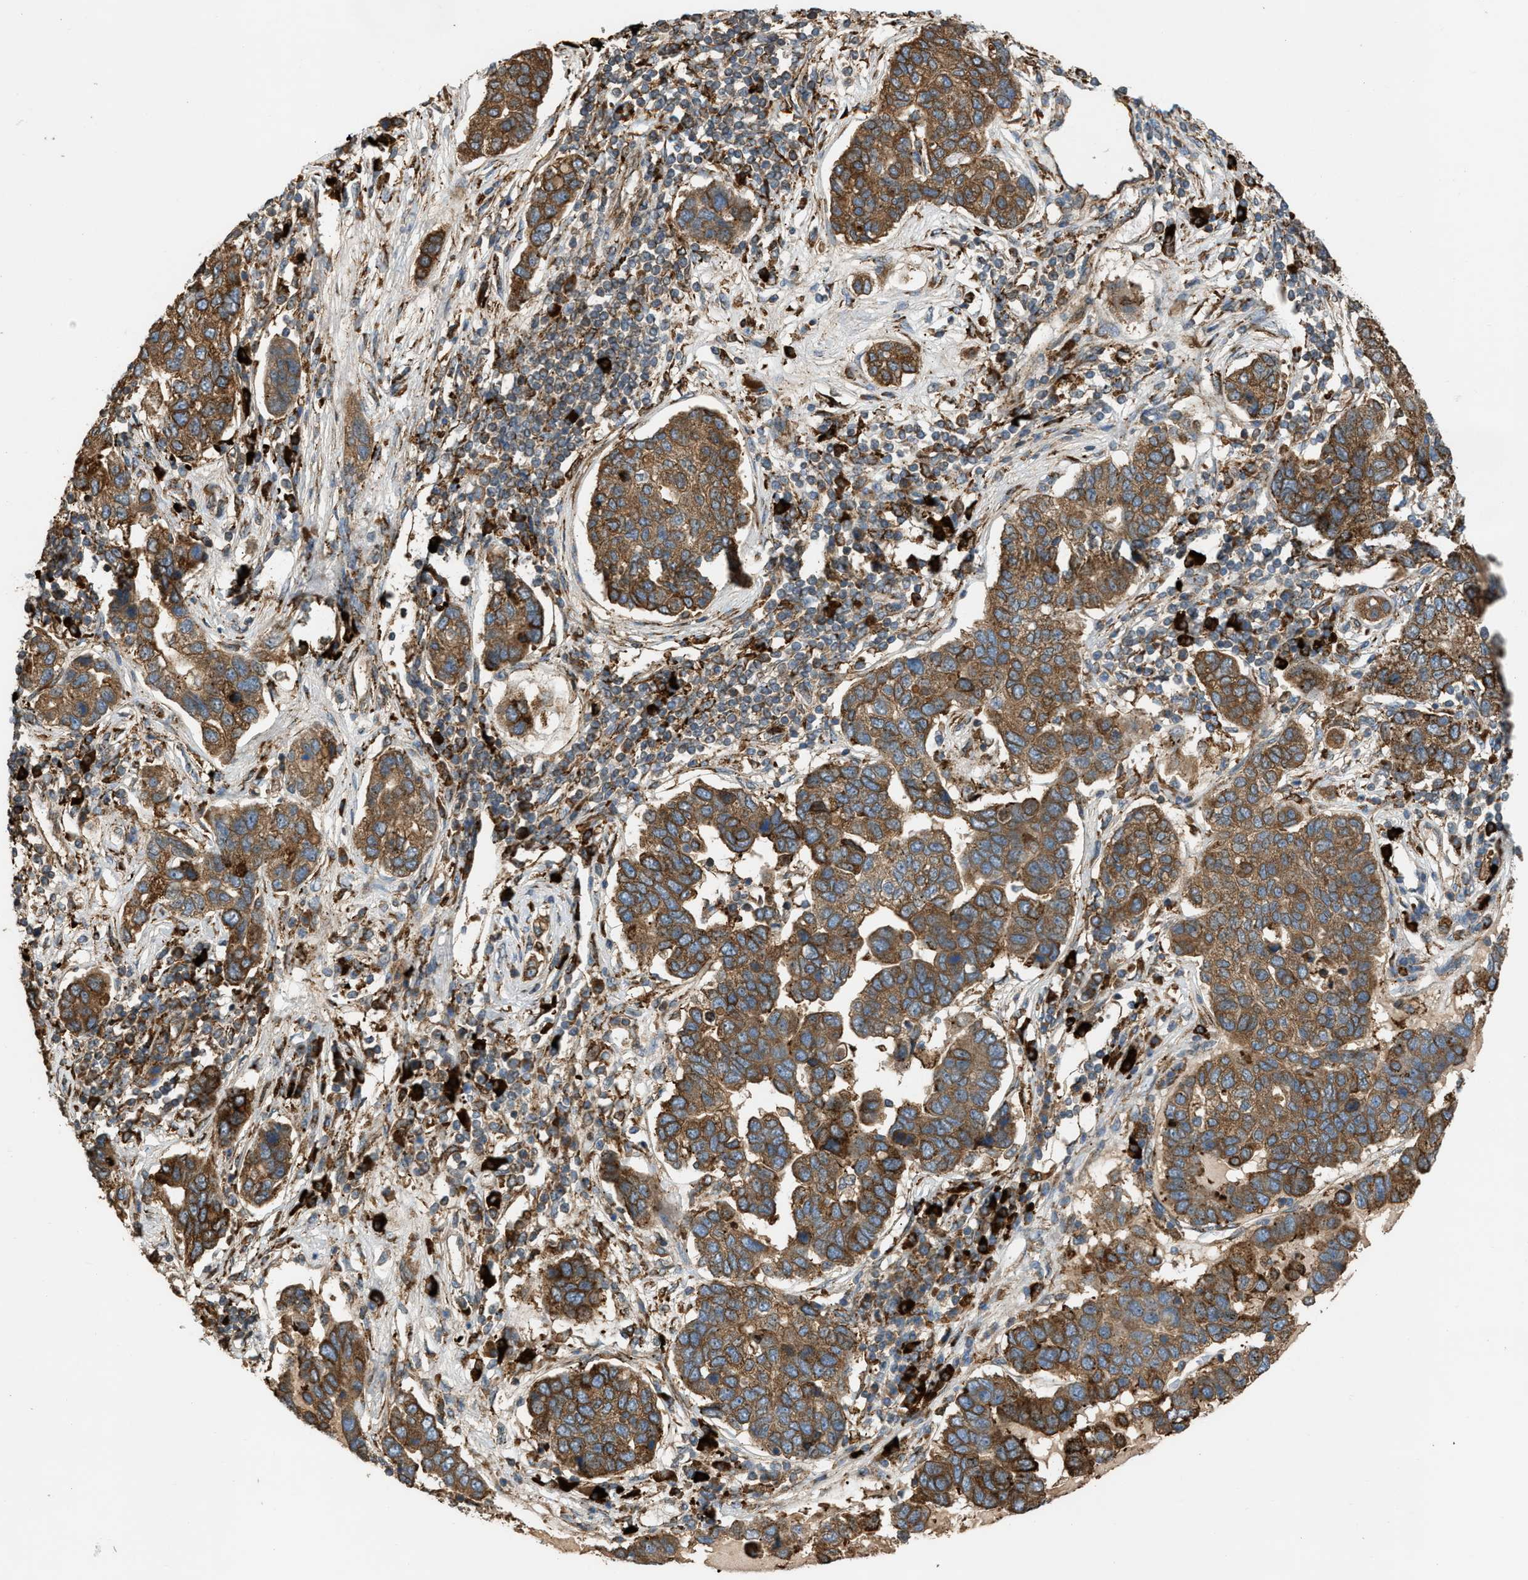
{"staining": {"intensity": "moderate", "quantity": ">75%", "location": "cytoplasmic/membranous"}, "tissue": "pancreatic cancer", "cell_type": "Tumor cells", "image_type": "cancer", "snomed": [{"axis": "morphology", "description": "Adenocarcinoma, NOS"}, {"axis": "topography", "description": "Pancreas"}], "caption": "This image shows immunohistochemistry (IHC) staining of human pancreatic cancer (adenocarcinoma), with medium moderate cytoplasmic/membranous expression in about >75% of tumor cells.", "gene": "BAIAP2L1", "patient": {"sex": "female", "age": 61}}